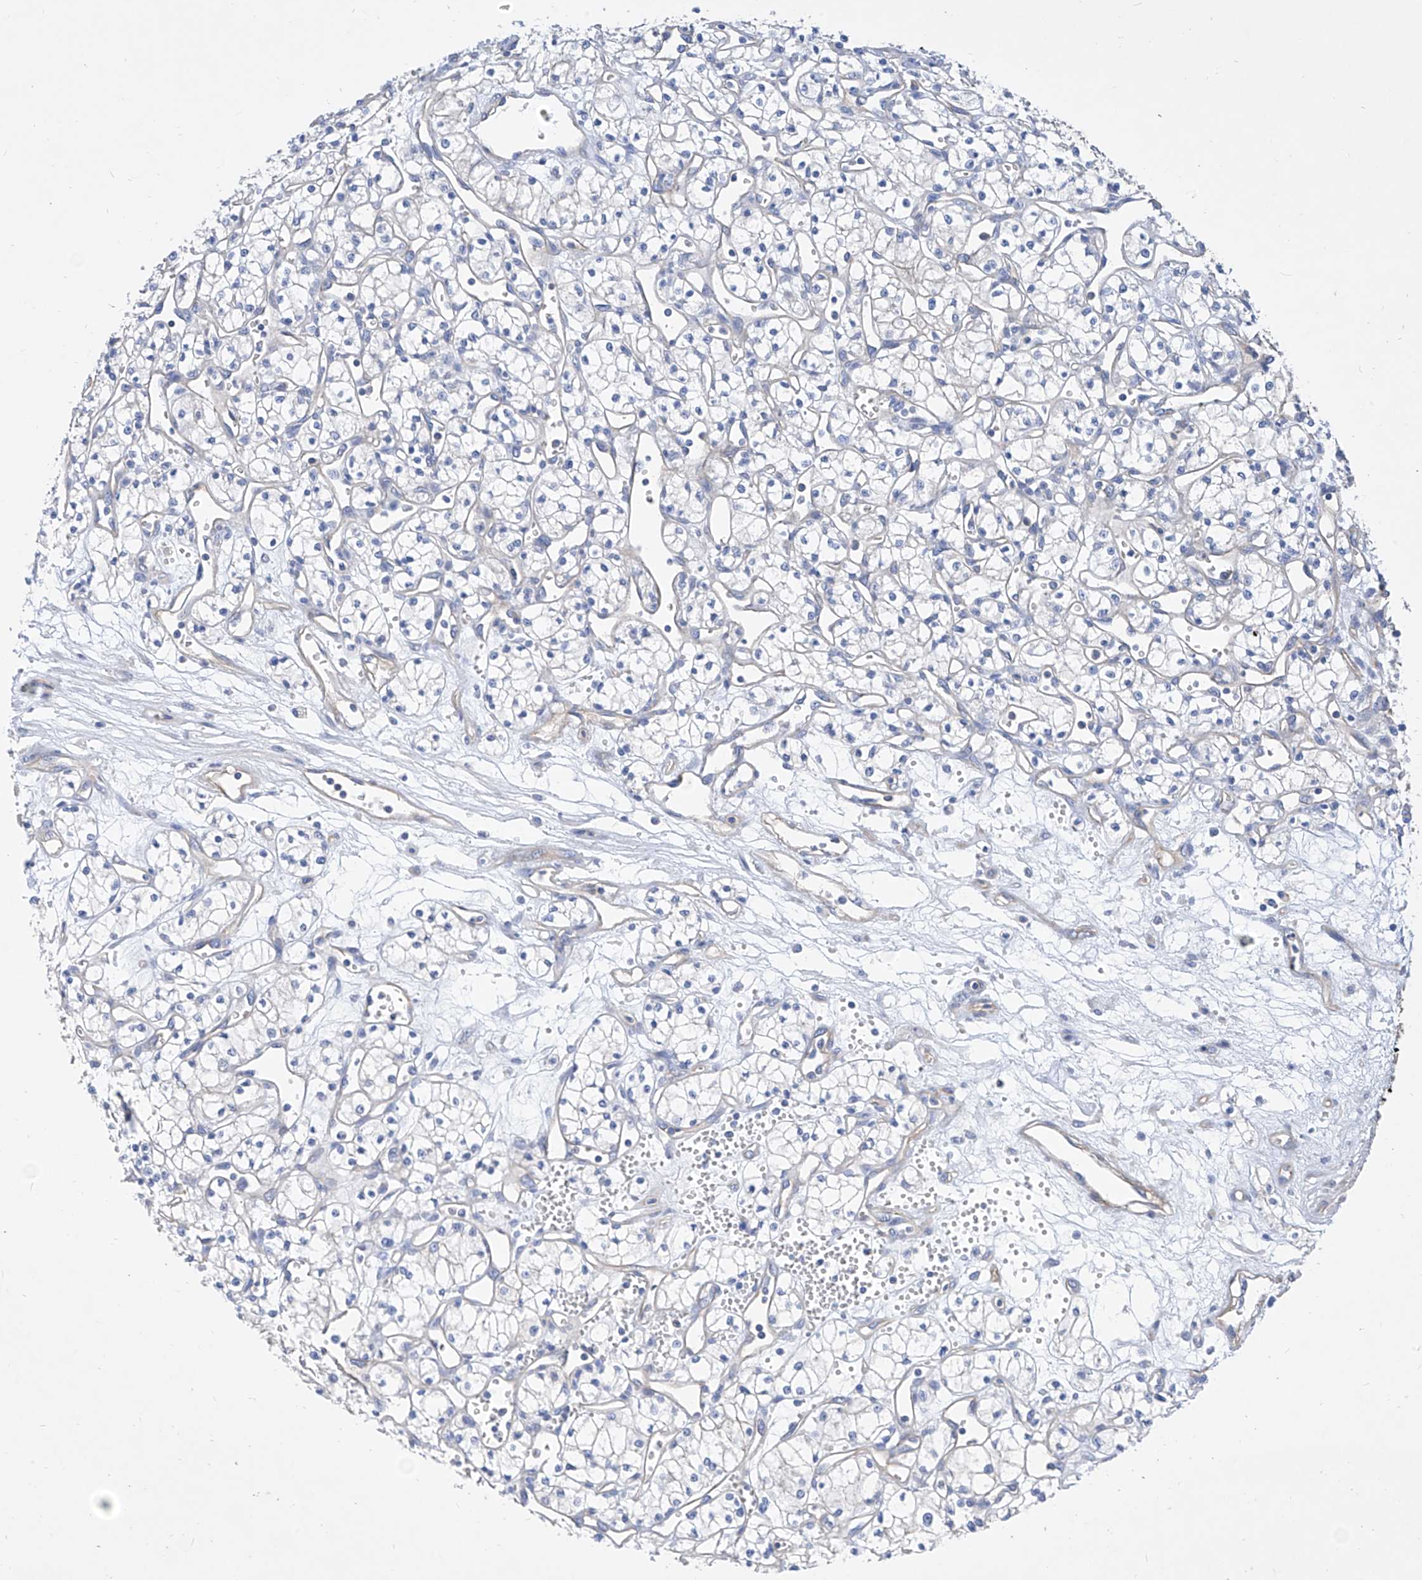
{"staining": {"intensity": "negative", "quantity": "none", "location": "none"}, "tissue": "renal cancer", "cell_type": "Tumor cells", "image_type": "cancer", "snomed": [{"axis": "morphology", "description": "Adenocarcinoma, NOS"}, {"axis": "topography", "description": "Kidney"}], "caption": "This is an immunohistochemistry histopathology image of renal adenocarcinoma. There is no positivity in tumor cells.", "gene": "SCGB2A1", "patient": {"sex": "male", "age": 59}}